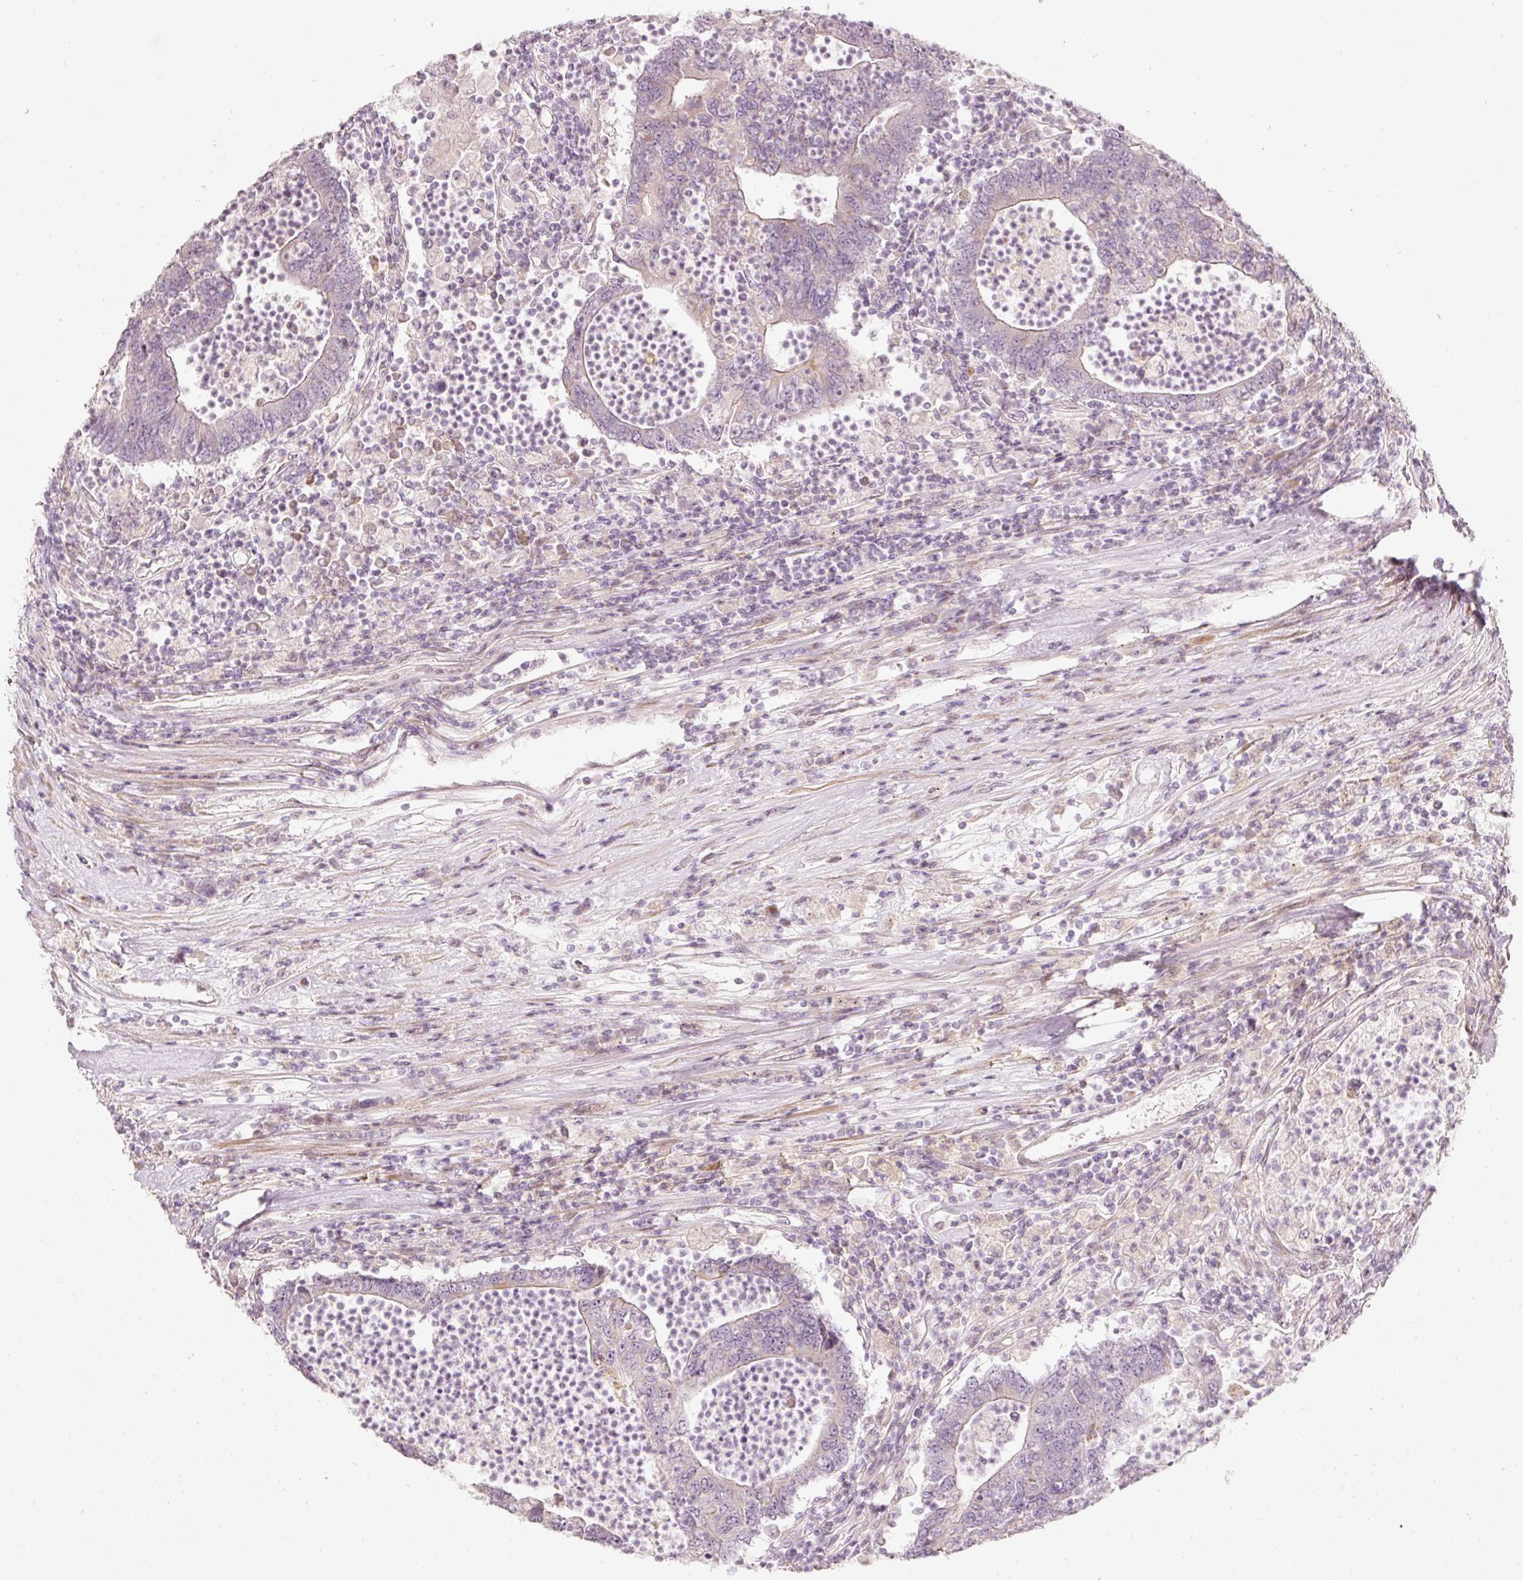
{"staining": {"intensity": "negative", "quantity": "none", "location": "none"}, "tissue": "colorectal cancer", "cell_type": "Tumor cells", "image_type": "cancer", "snomed": [{"axis": "morphology", "description": "Adenocarcinoma, NOS"}, {"axis": "topography", "description": "Colon"}], "caption": "Protein analysis of colorectal cancer shows no significant staining in tumor cells.", "gene": "SLC20A1", "patient": {"sex": "female", "age": 48}}